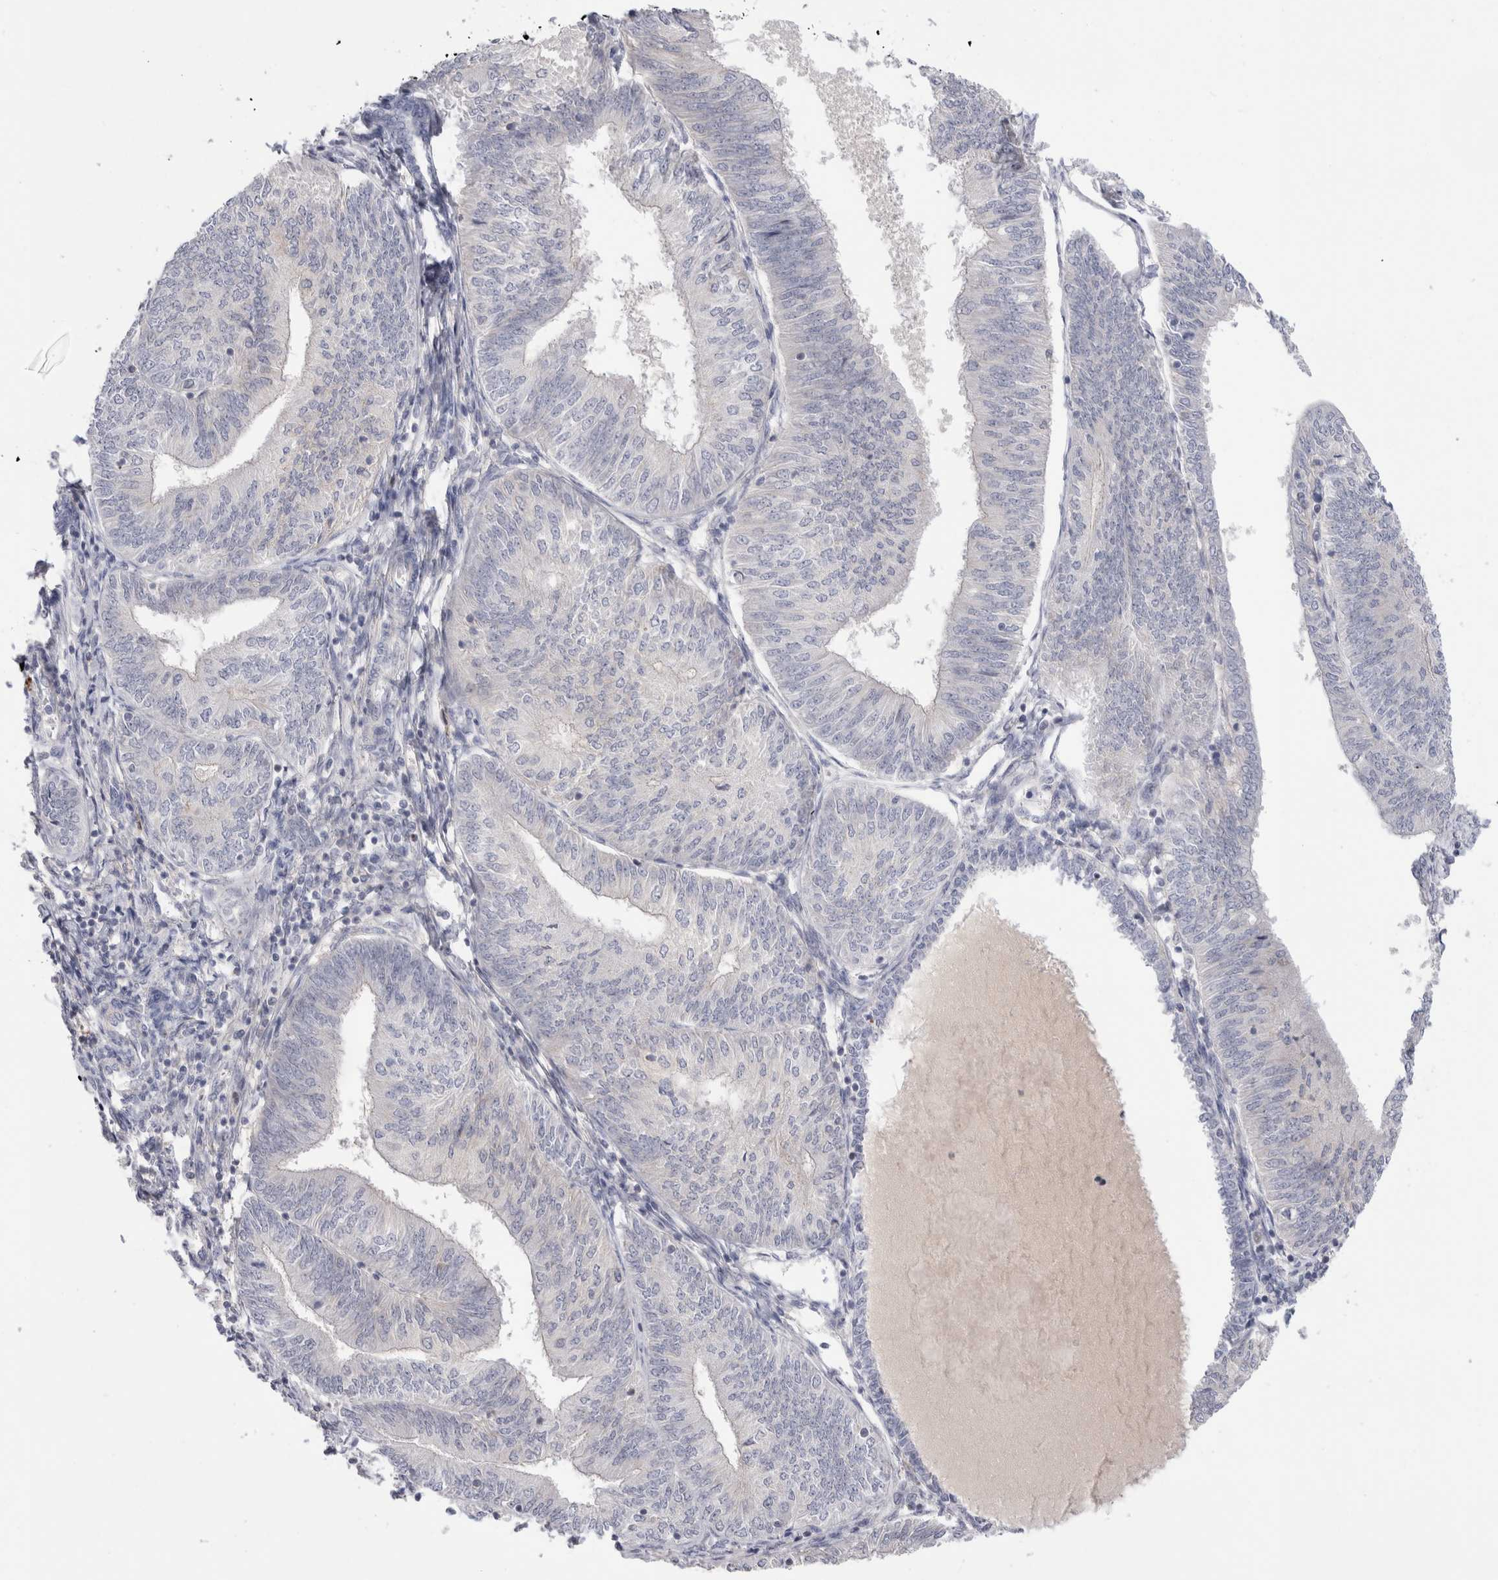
{"staining": {"intensity": "negative", "quantity": "none", "location": "none"}, "tissue": "endometrial cancer", "cell_type": "Tumor cells", "image_type": "cancer", "snomed": [{"axis": "morphology", "description": "Adenocarcinoma, NOS"}, {"axis": "topography", "description": "Endometrium"}], "caption": "Protein analysis of adenocarcinoma (endometrial) shows no significant staining in tumor cells.", "gene": "SPINK2", "patient": {"sex": "female", "age": 58}}